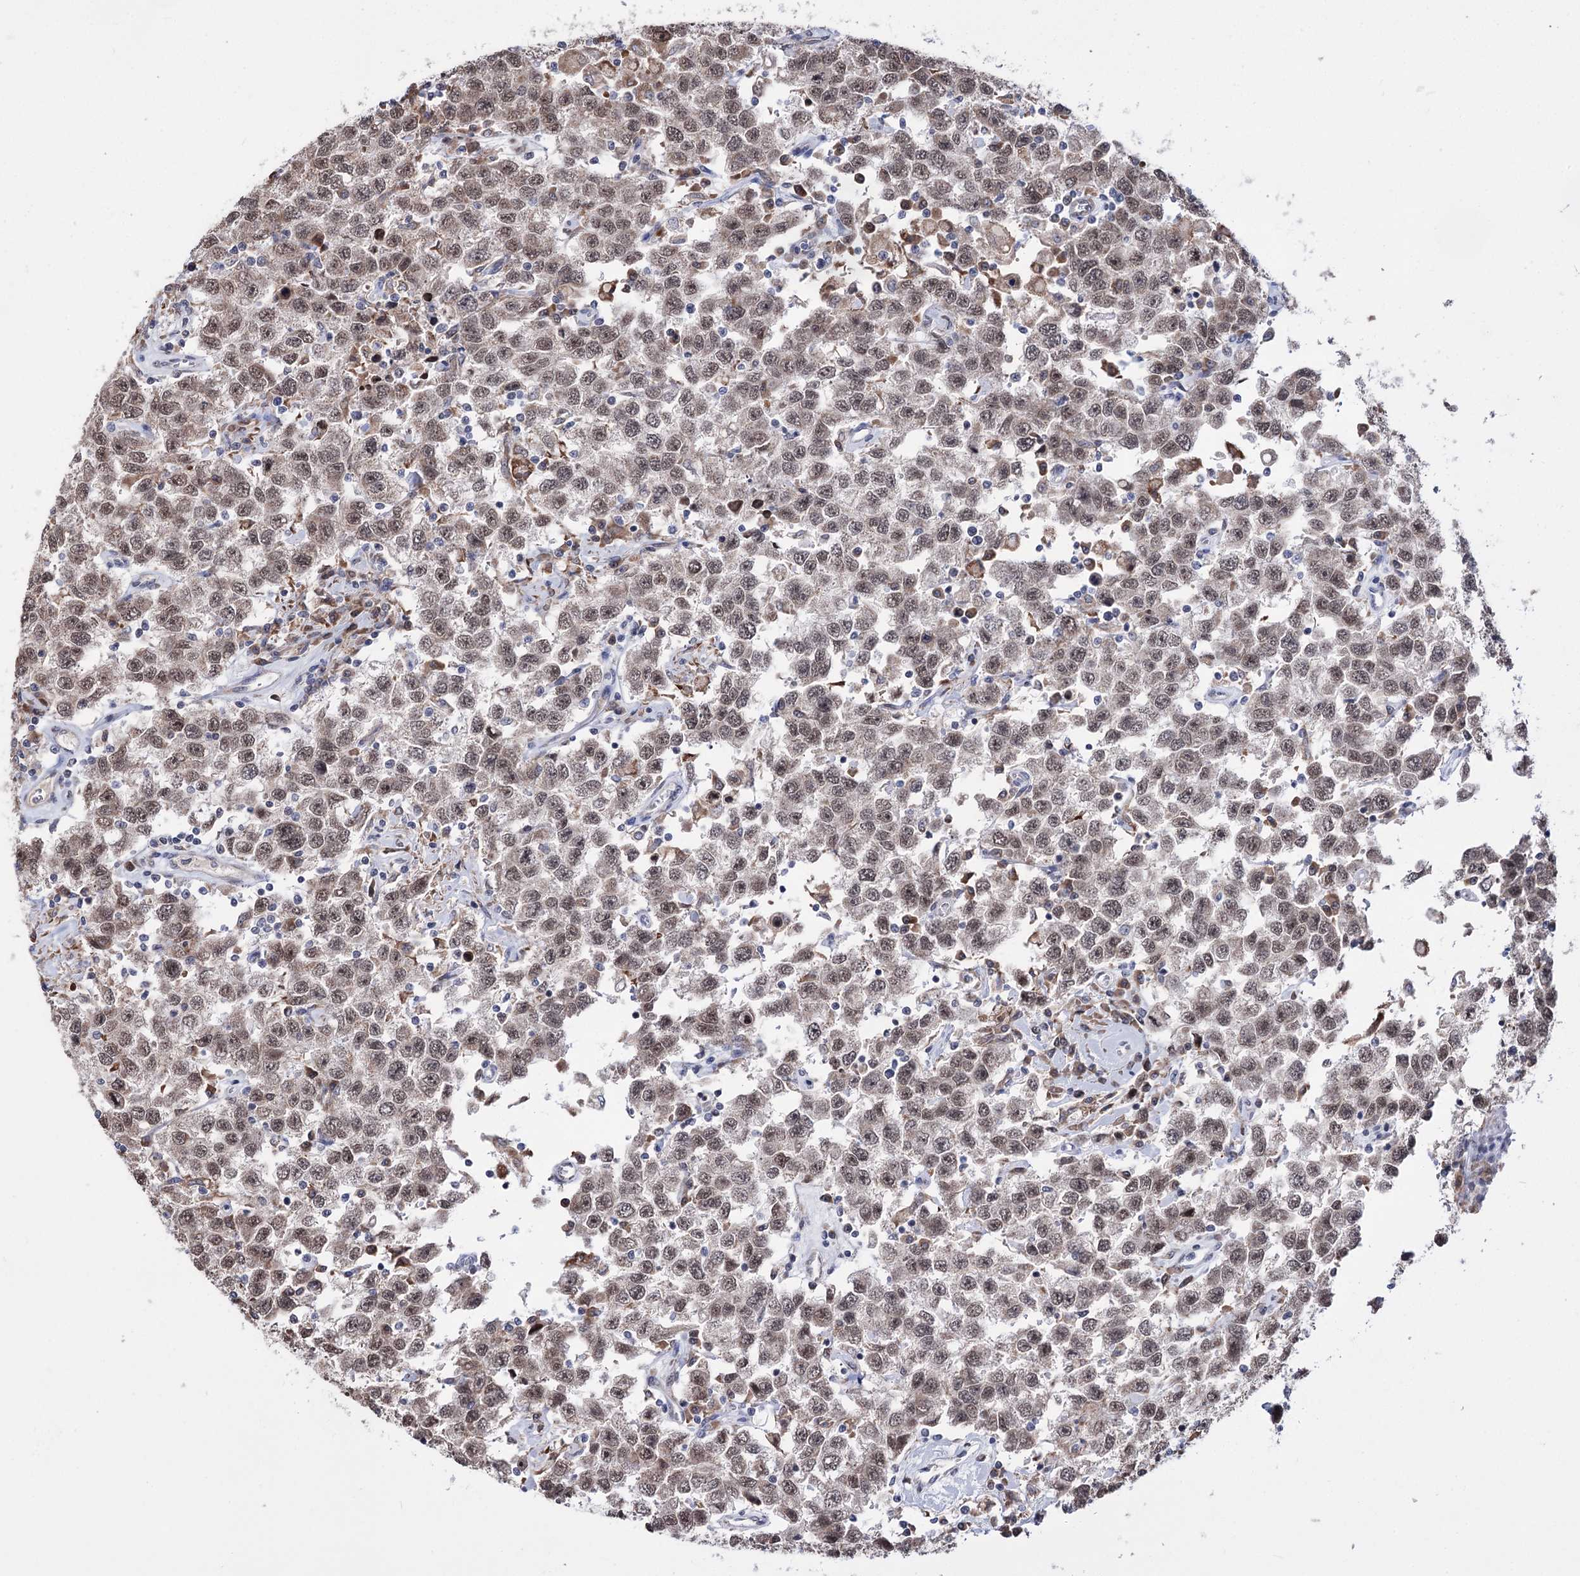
{"staining": {"intensity": "weak", "quantity": ">75%", "location": "nuclear"}, "tissue": "testis cancer", "cell_type": "Tumor cells", "image_type": "cancer", "snomed": [{"axis": "morphology", "description": "Seminoma, NOS"}, {"axis": "topography", "description": "Testis"}], "caption": "Brown immunohistochemical staining in human testis seminoma exhibits weak nuclear expression in approximately >75% of tumor cells.", "gene": "PPRC1", "patient": {"sex": "male", "age": 41}}